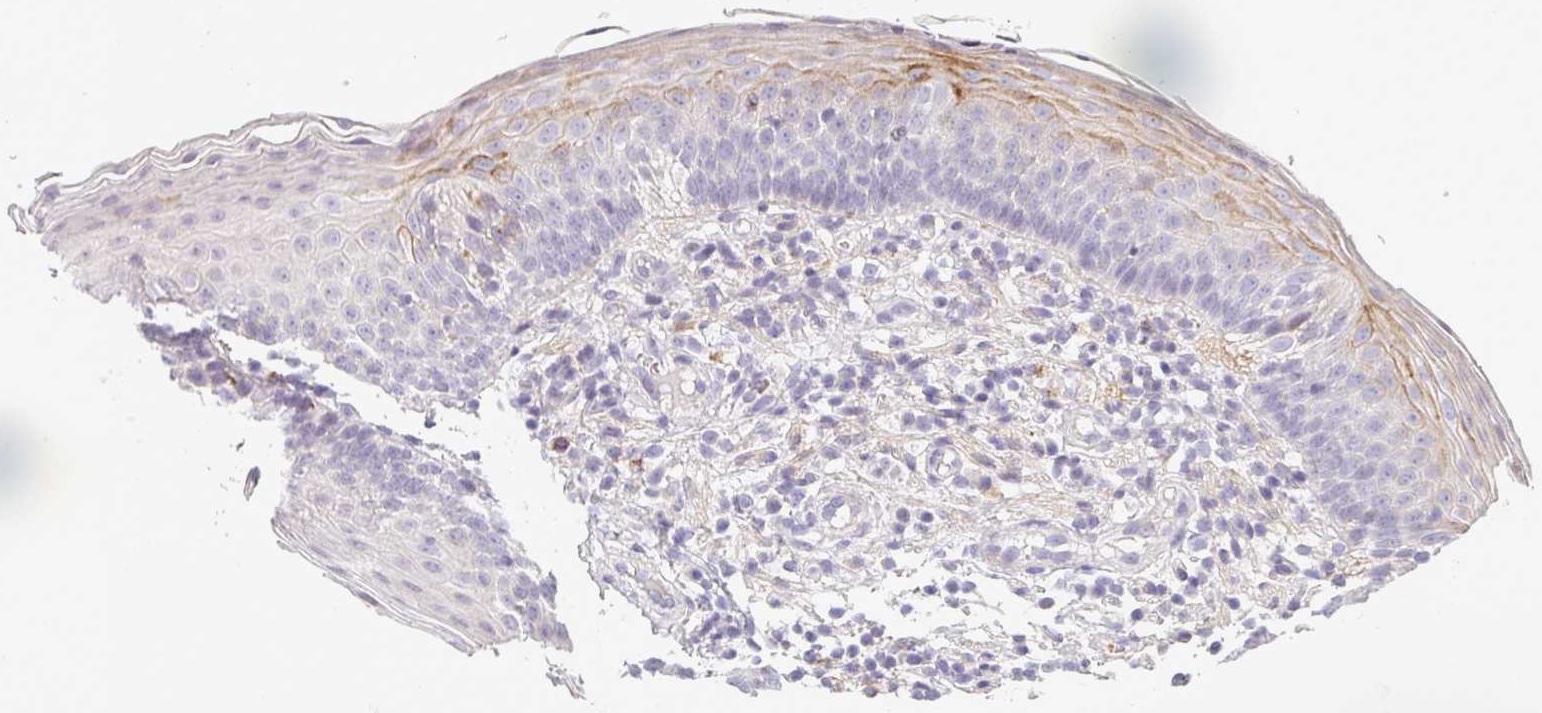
{"staining": {"intensity": "moderate", "quantity": "<25%", "location": "cytoplasmic/membranous"}, "tissue": "oral mucosa", "cell_type": "Squamous epithelial cells", "image_type": "normal", "snomed": [{"axis": "morphology", "description": "Normal tissue, NOS"}, {"axis": "topography", "description": "Oral tissue"}], "caption": "This image reveals IHC staining of unremarkable oral mucosa, with low moderate cytoplasmic/membranous staining in approximately <25% of squamous epithelial cells.", "gene": "BTLA", "patient": {"sex": "male", "age": 46}}